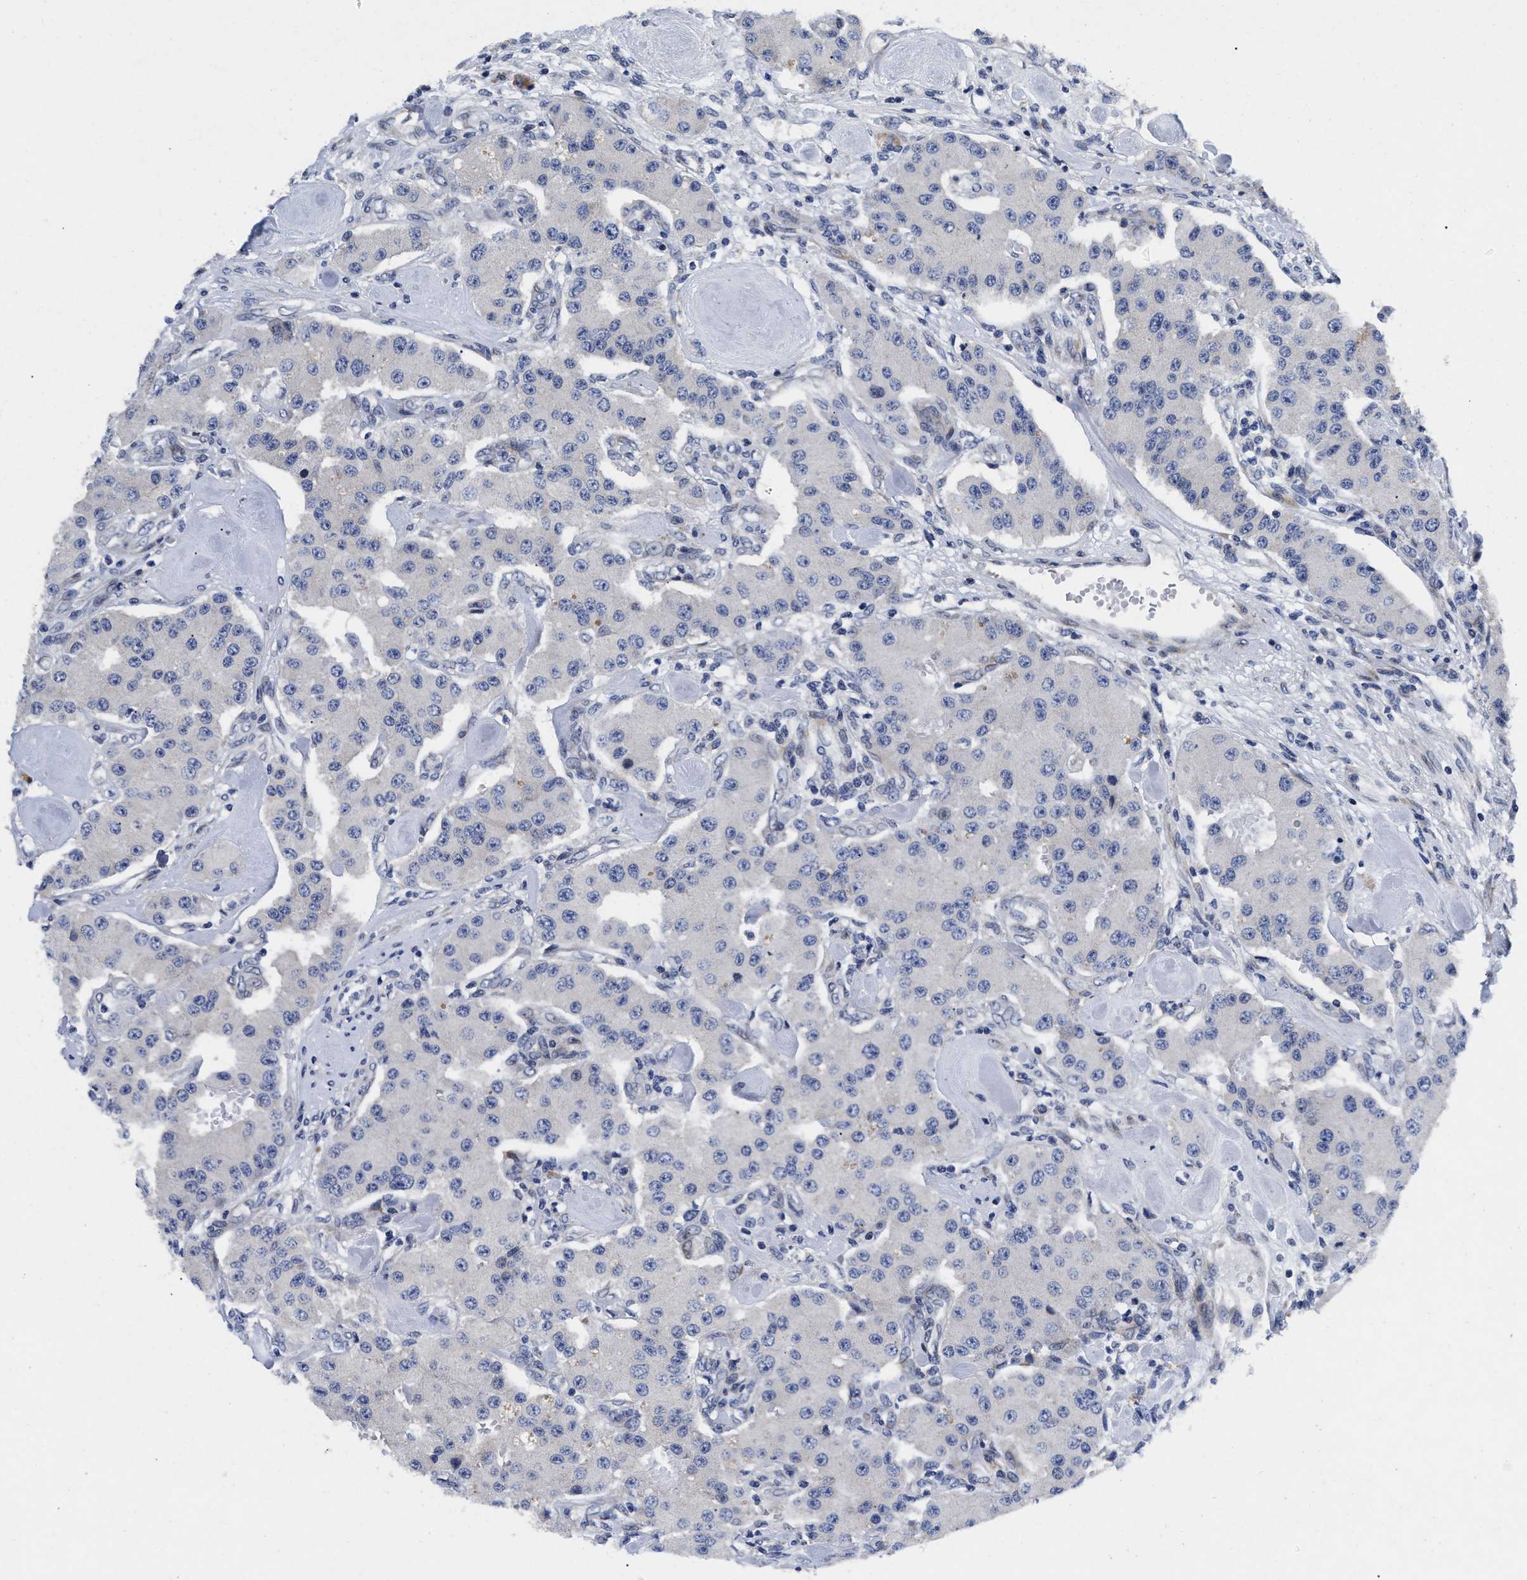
{"staining": {"intensity": "negative", "quantity": "none", "location": "none"}, "tissue": "carcinoid", "cell_type": "Tumor cells", "image_type": "cancer", "snomed": [{"axis": "morphology", "description": "Carcinoid, malignant, NOS"}, {"axis": "topography", "description": "Pancreas"}], "caption": "Human carcinoid (malignant) stained for a protein using immunohistochemistry (IHC) demonstrates no staining in tumor cells.", "gene": "LAD1", "patient": {"sex": "male", "age": 41}}